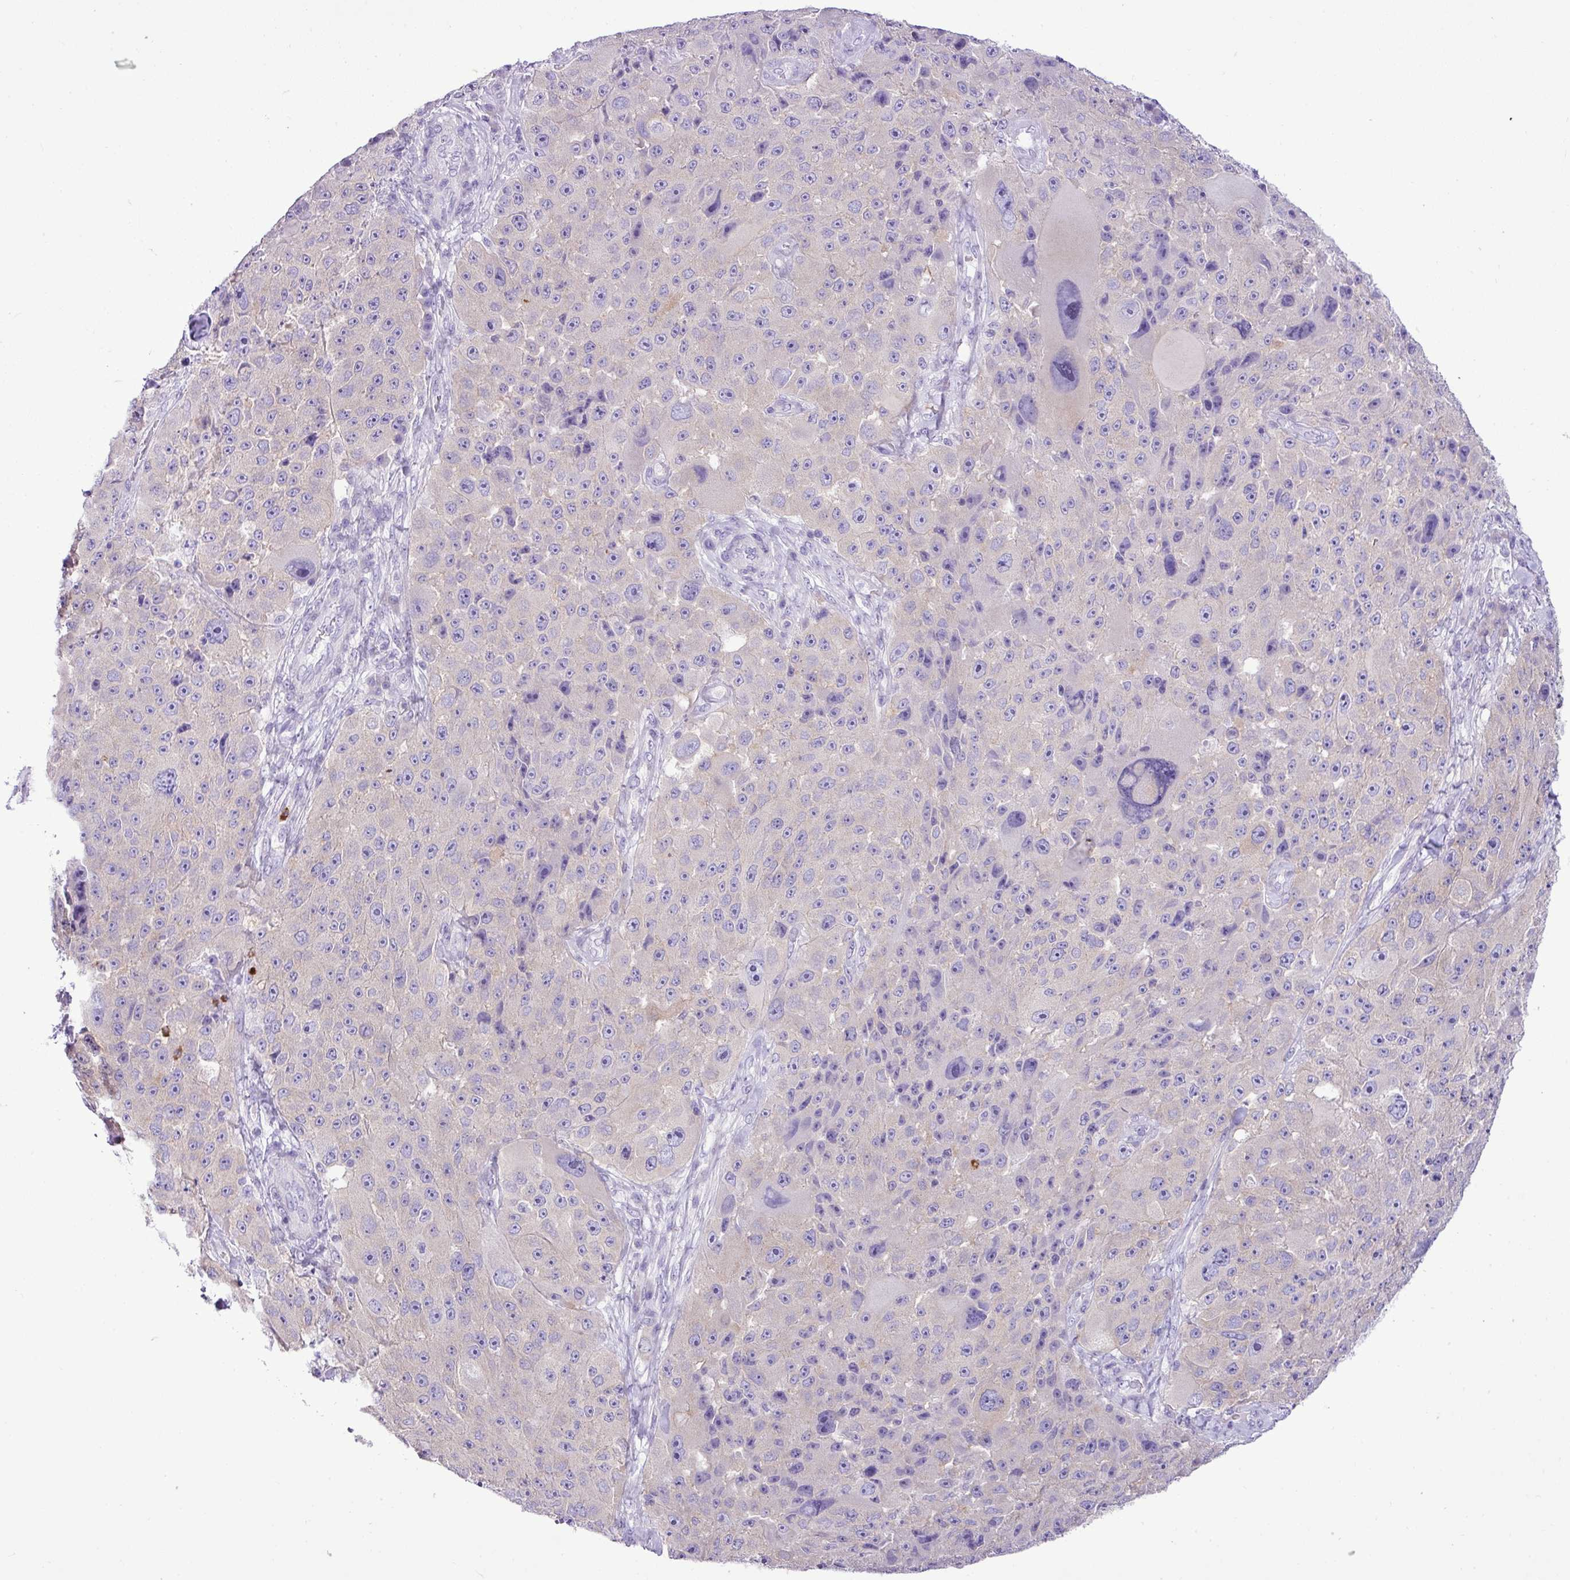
{"staining": {"intensity": "negative", "quantity": "none", "location": "none"}, "tissue": "melanoma", "cell_type": "Tumor cells", "image_type": "cancer", "snomed": [{"axis": "morphology", "description": "Malignant melanoma, Metastatic site"}, {"axis": "topography", "description": "Lymph node"}], "caption": "Human malignant melanoma (metastatic site) stained for a protein using immunohistochemistry (IHC) demonstrates no expression in tumor cells.", "gene": "ZSCAN5A", "patient": {"sex": "male", "age": 62}}